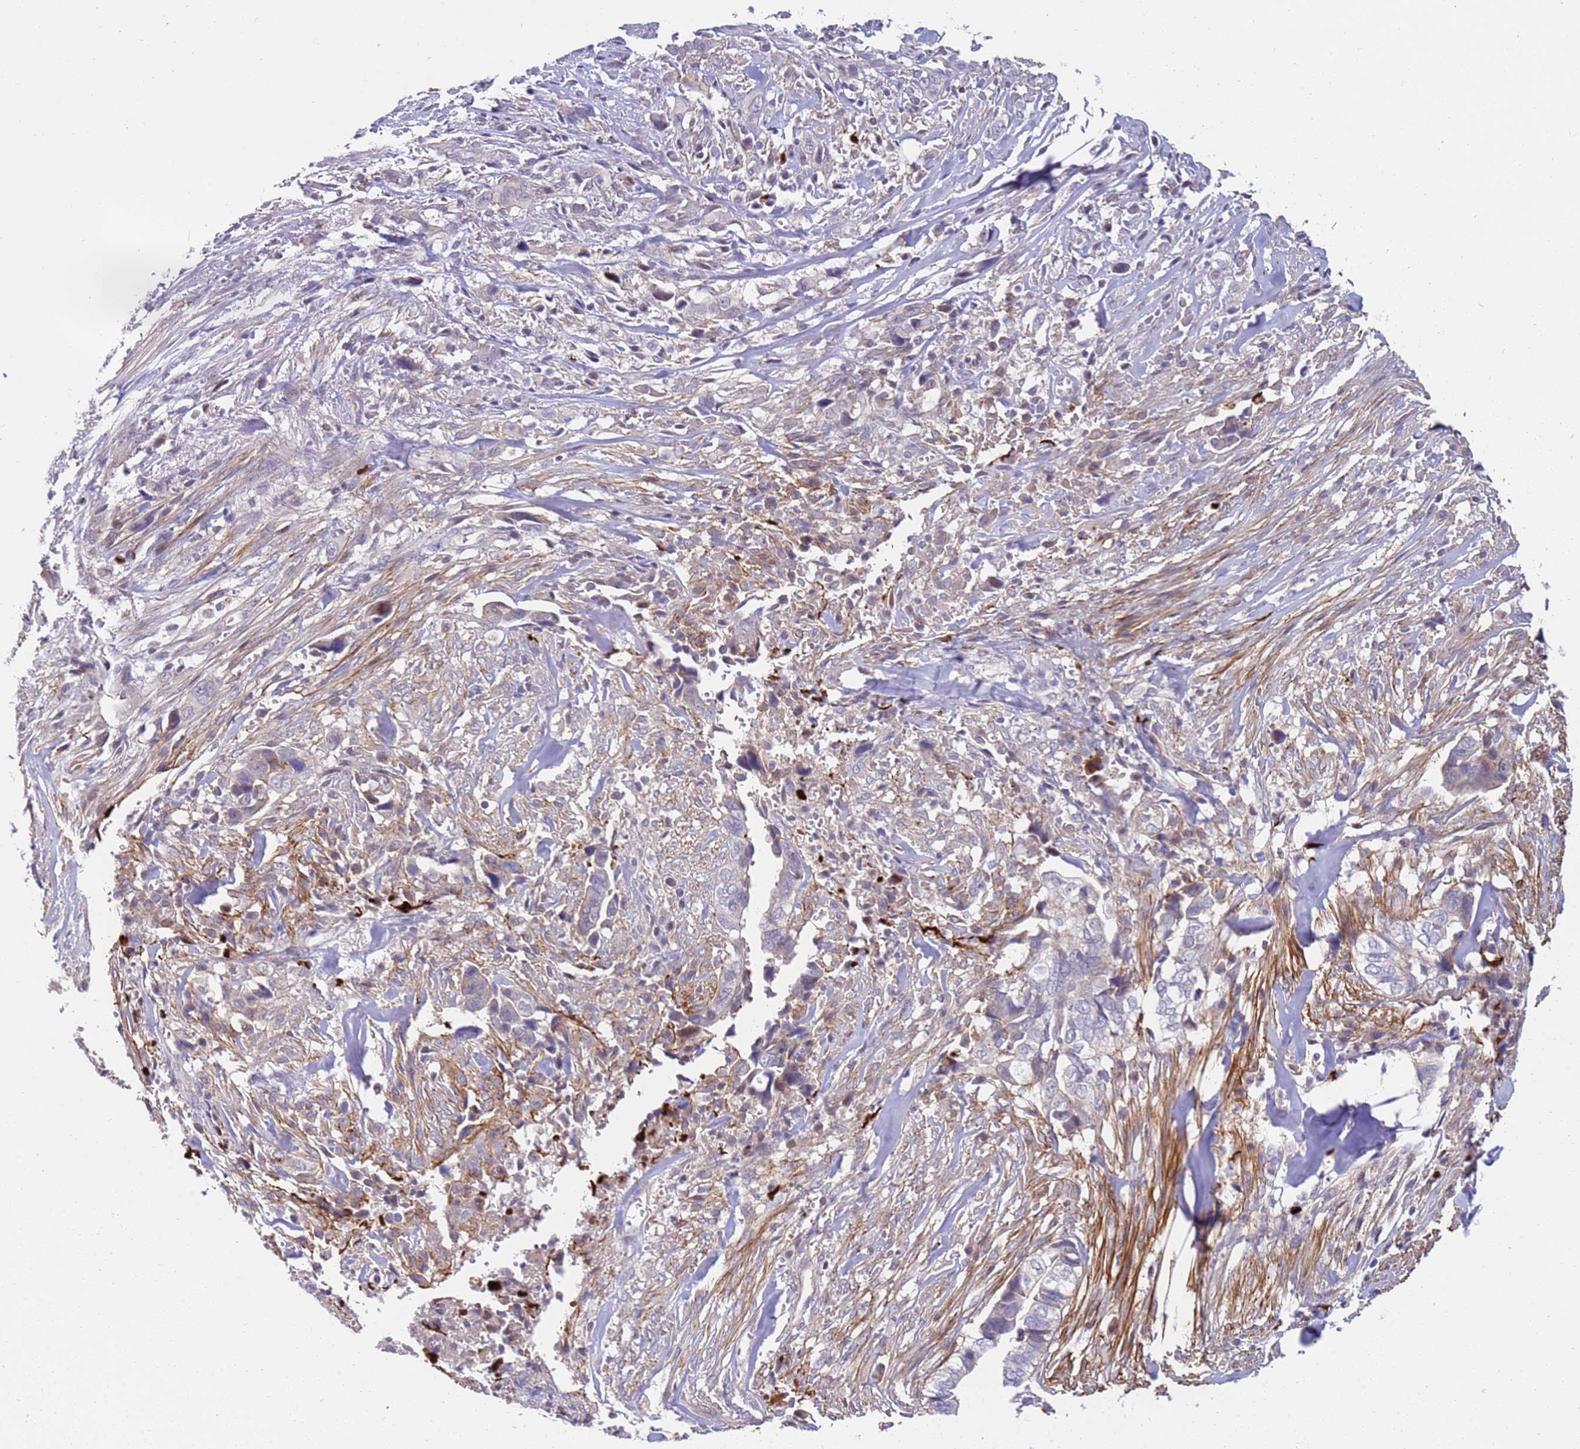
{"staining": {"intensity": "negative", "quantity": "none", "location": "none"}, "tissue": "liver cancer", "cell_type": "Tumor cells", "image_type": "cancer", "snomed": [{"axis": "morphology", "description": "Cholangiocarcinoma"}, {"axis": "topography", "description": "Liver"}], "caption": "The photomicrograph shows no staining of tumor cells in liver cholangiocarcinoma.", "gene": "STK25", "patient": {"sex": "female", "age": 79}}